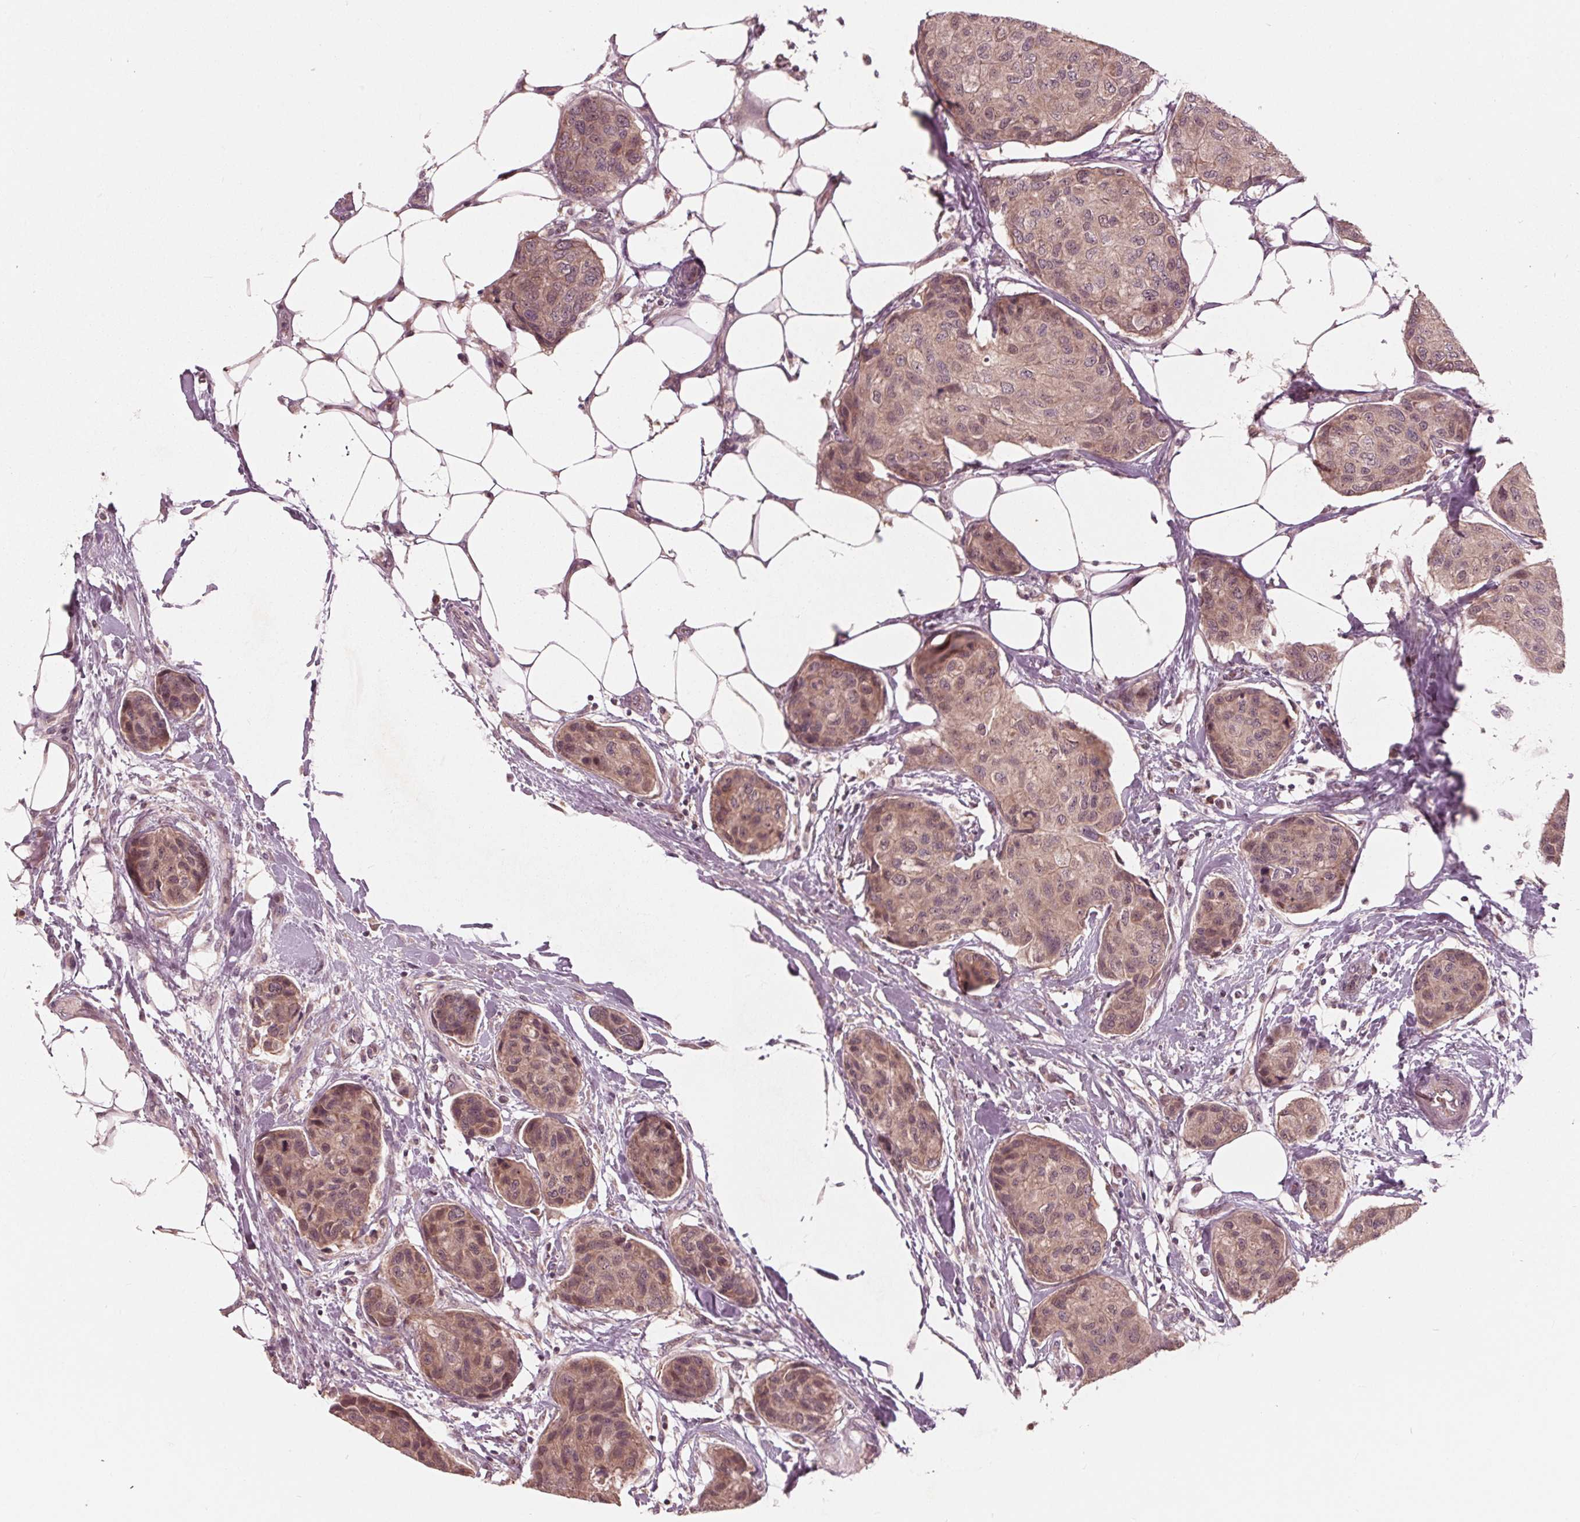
{"staining": {"intensity": "weak", "quantity": ">75%", "location": "cytoplasmic/membranous"}, "tissue": "breast cancer", "cell_type": "Tumor cells", "image_type": "cancer", "snomed": [{"axis": "morphology", "description": "Duct carcinoma"}, {"axis": "topography", "description": "Breast"}], "caption": "Brown immunohistochemical staining in human breast invasive ductal carcinoma reveals weak cytoplasmic/membranous expression in about >75% of tumor cells.", "gene": "UBALD1", "patient": {"sex": "female", "age": 80}}